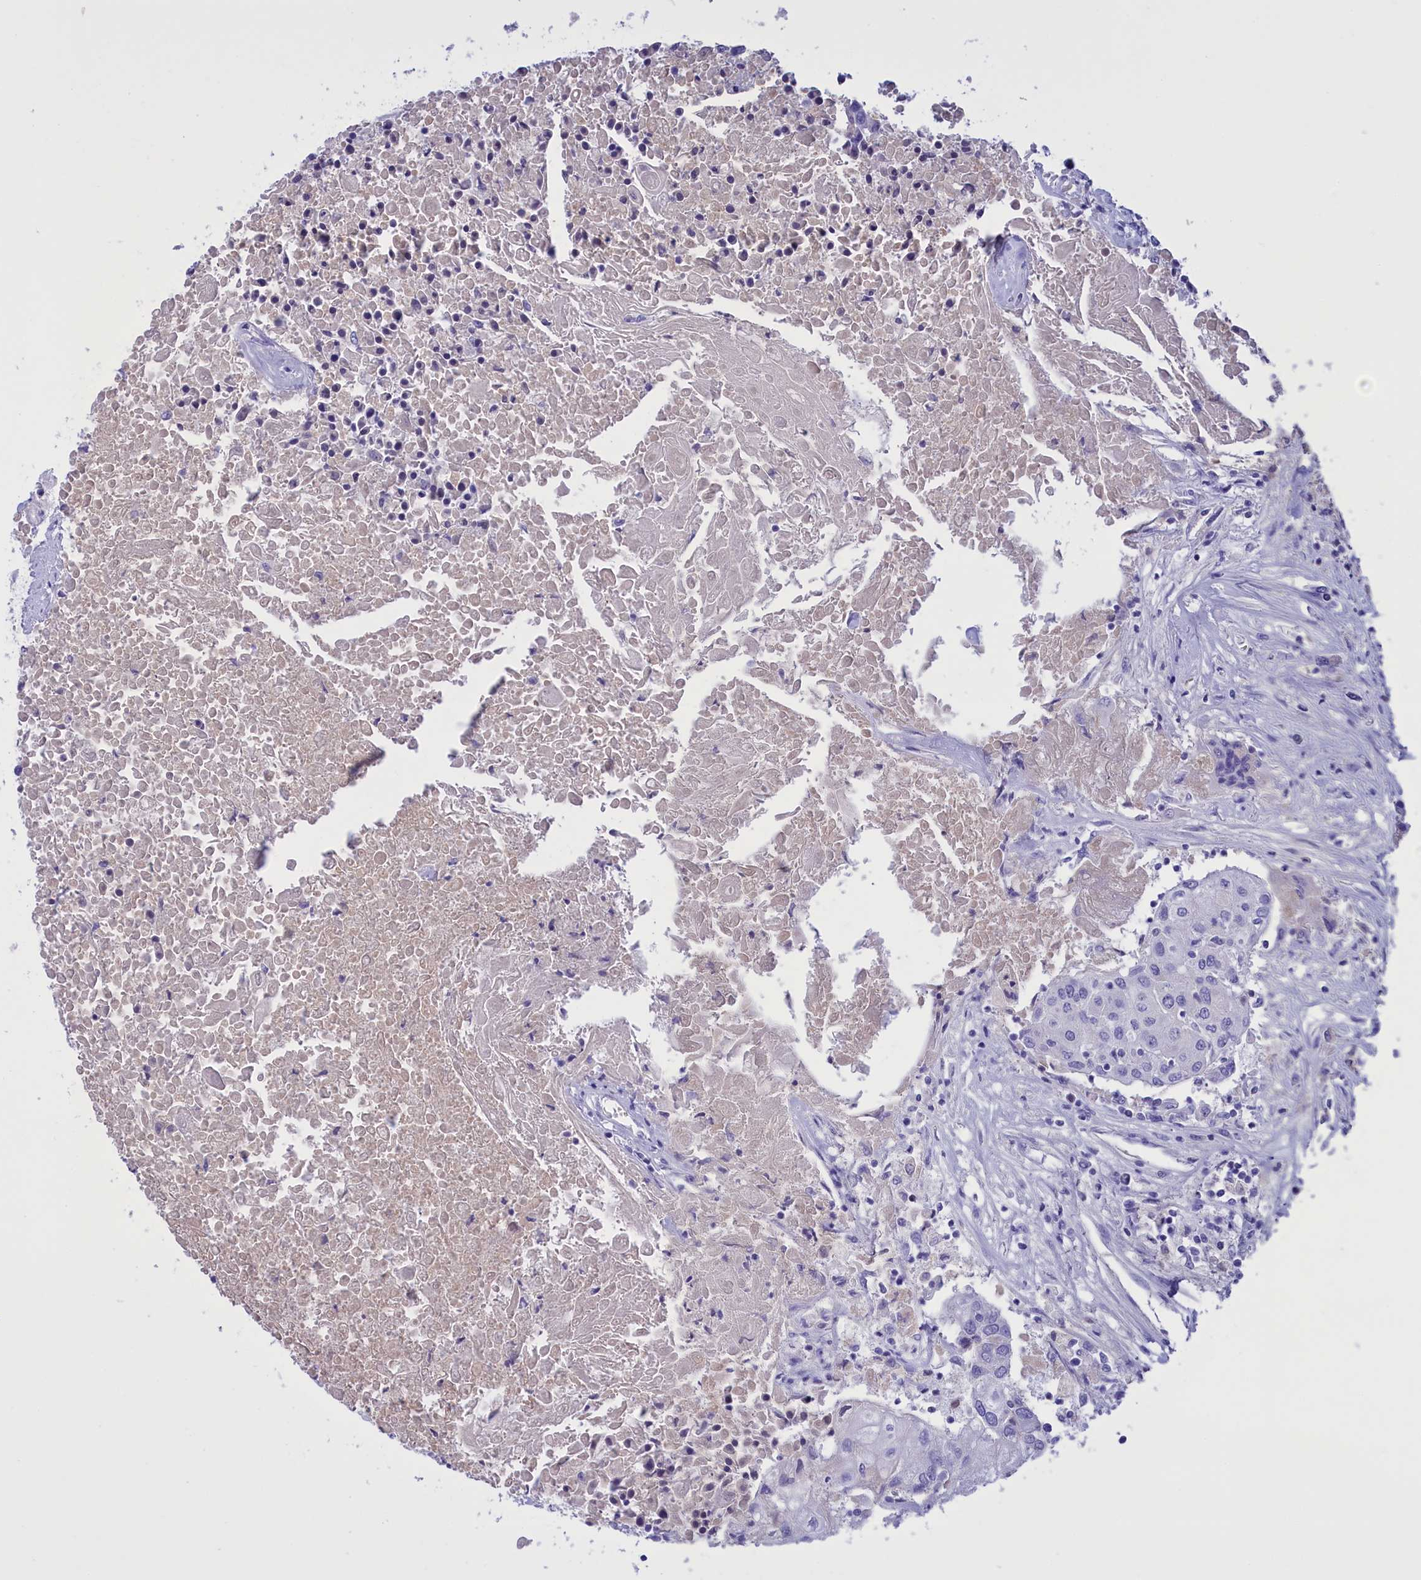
{"staining": {"intensity": "negative", "quantity": "none", "location": "none"}, "tissue": "urothelial cancer", "cell_type": "Tumor cells", "image_type": "cancer", "snomed": [{"axis": "morphology", "description": "Urothelial carcinoma, High grade"}, {"axis": "topography", "description": "Urinary bladder"}], "caption": "Protein analysis of urothelial carcinoma (high-grade) shows no significant expression in tumor cells. The staining is performed using DAB (3,3'-diaminobenzidine) brown chromogen with nuclei counter-stained in using hematoxylin.", "gene": "PROK2", "patient": {"sex": "female", "age": 85}}